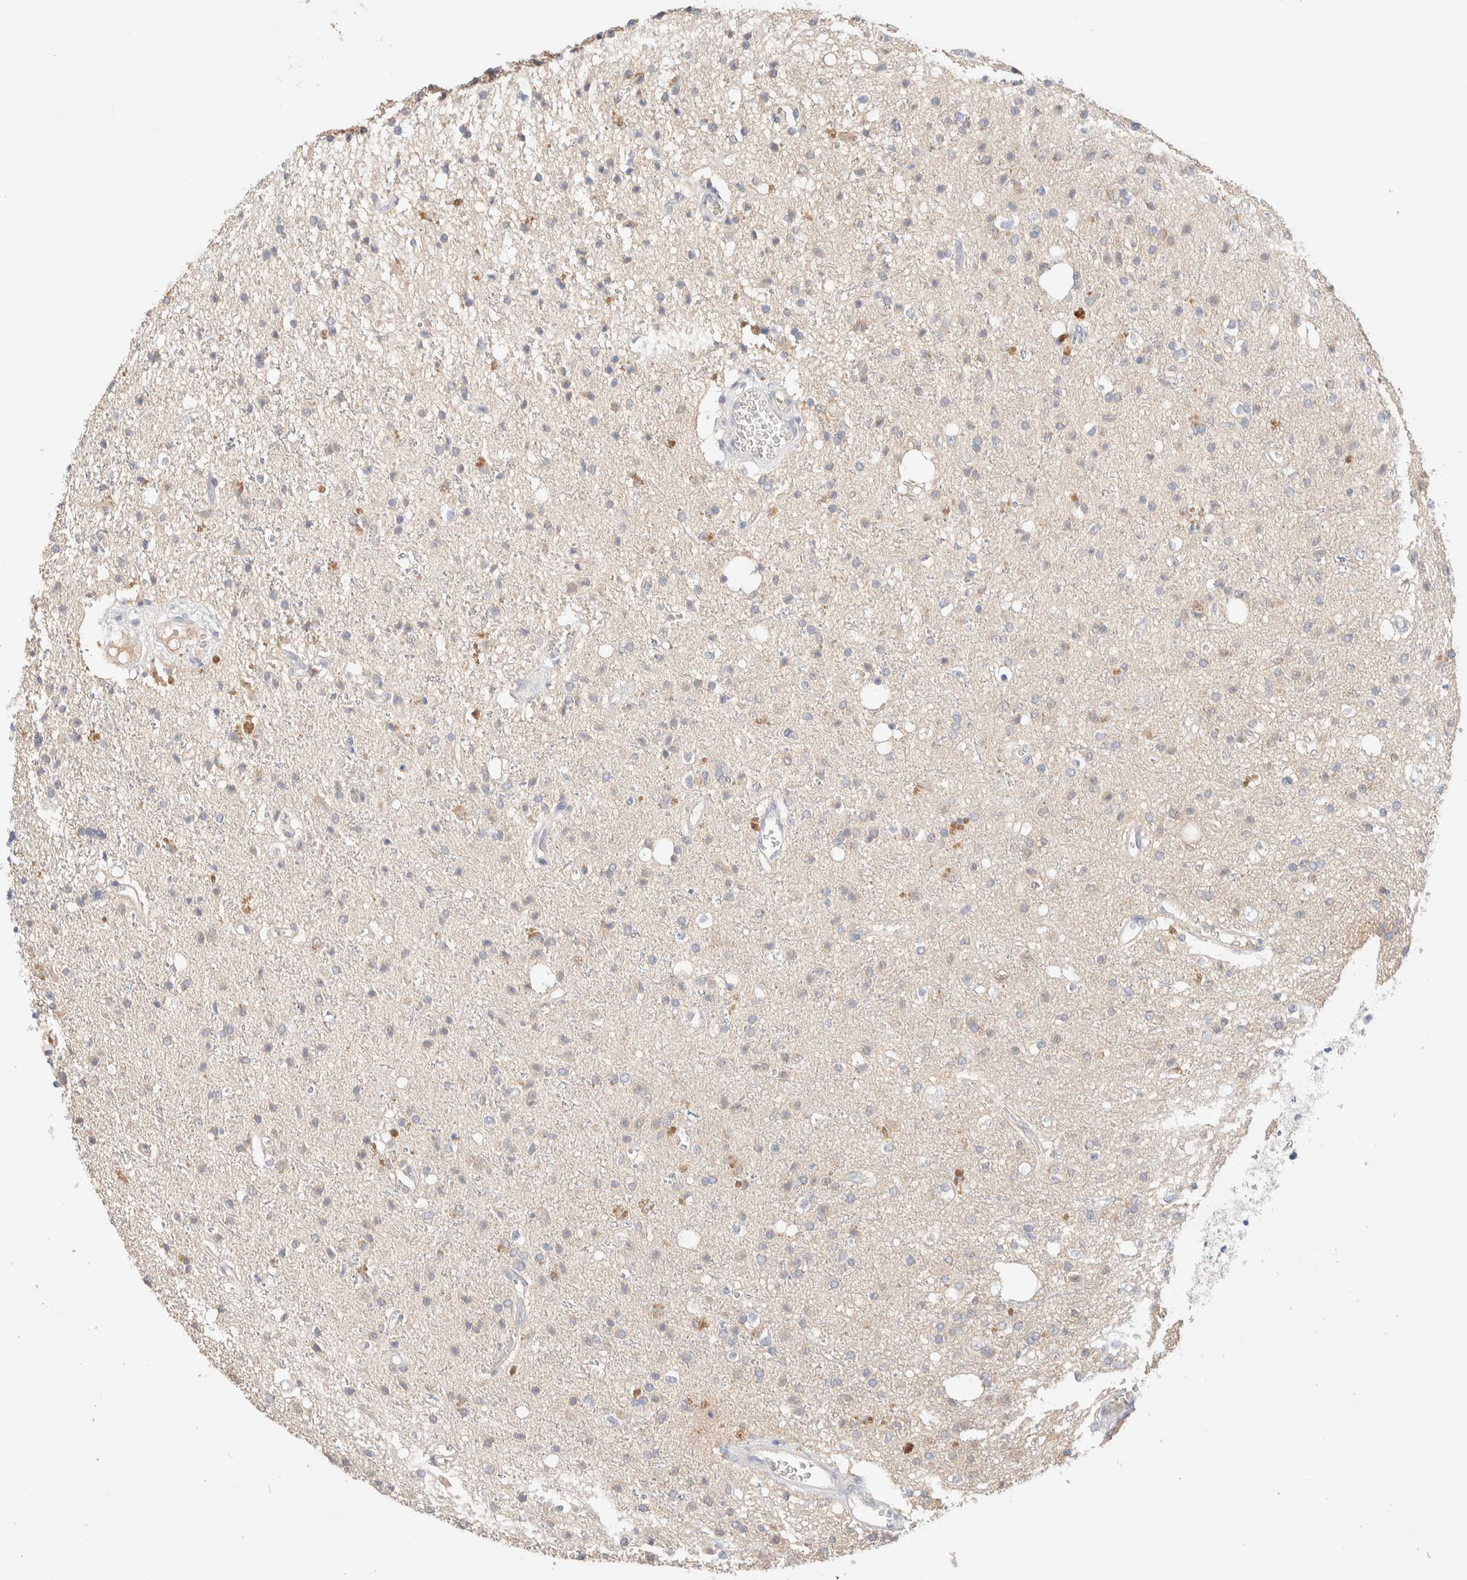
{"staining": {"intensity": "negative", "quantity": "none", "location": "none"}, "tissue": "glioma", "cell_type": "Tumor cells", "image_type": "cancer", "snomed": [{"axis": "morphology", "description": "Glioma, malignant, High grade"}, {"axis": "topography", "description": "Brain"}], "caption": "A histopathology image of human glioma is negative for staining in tumor cells.", "gene": "RIDA", "patient": {"sex": "male", "age": 47}}